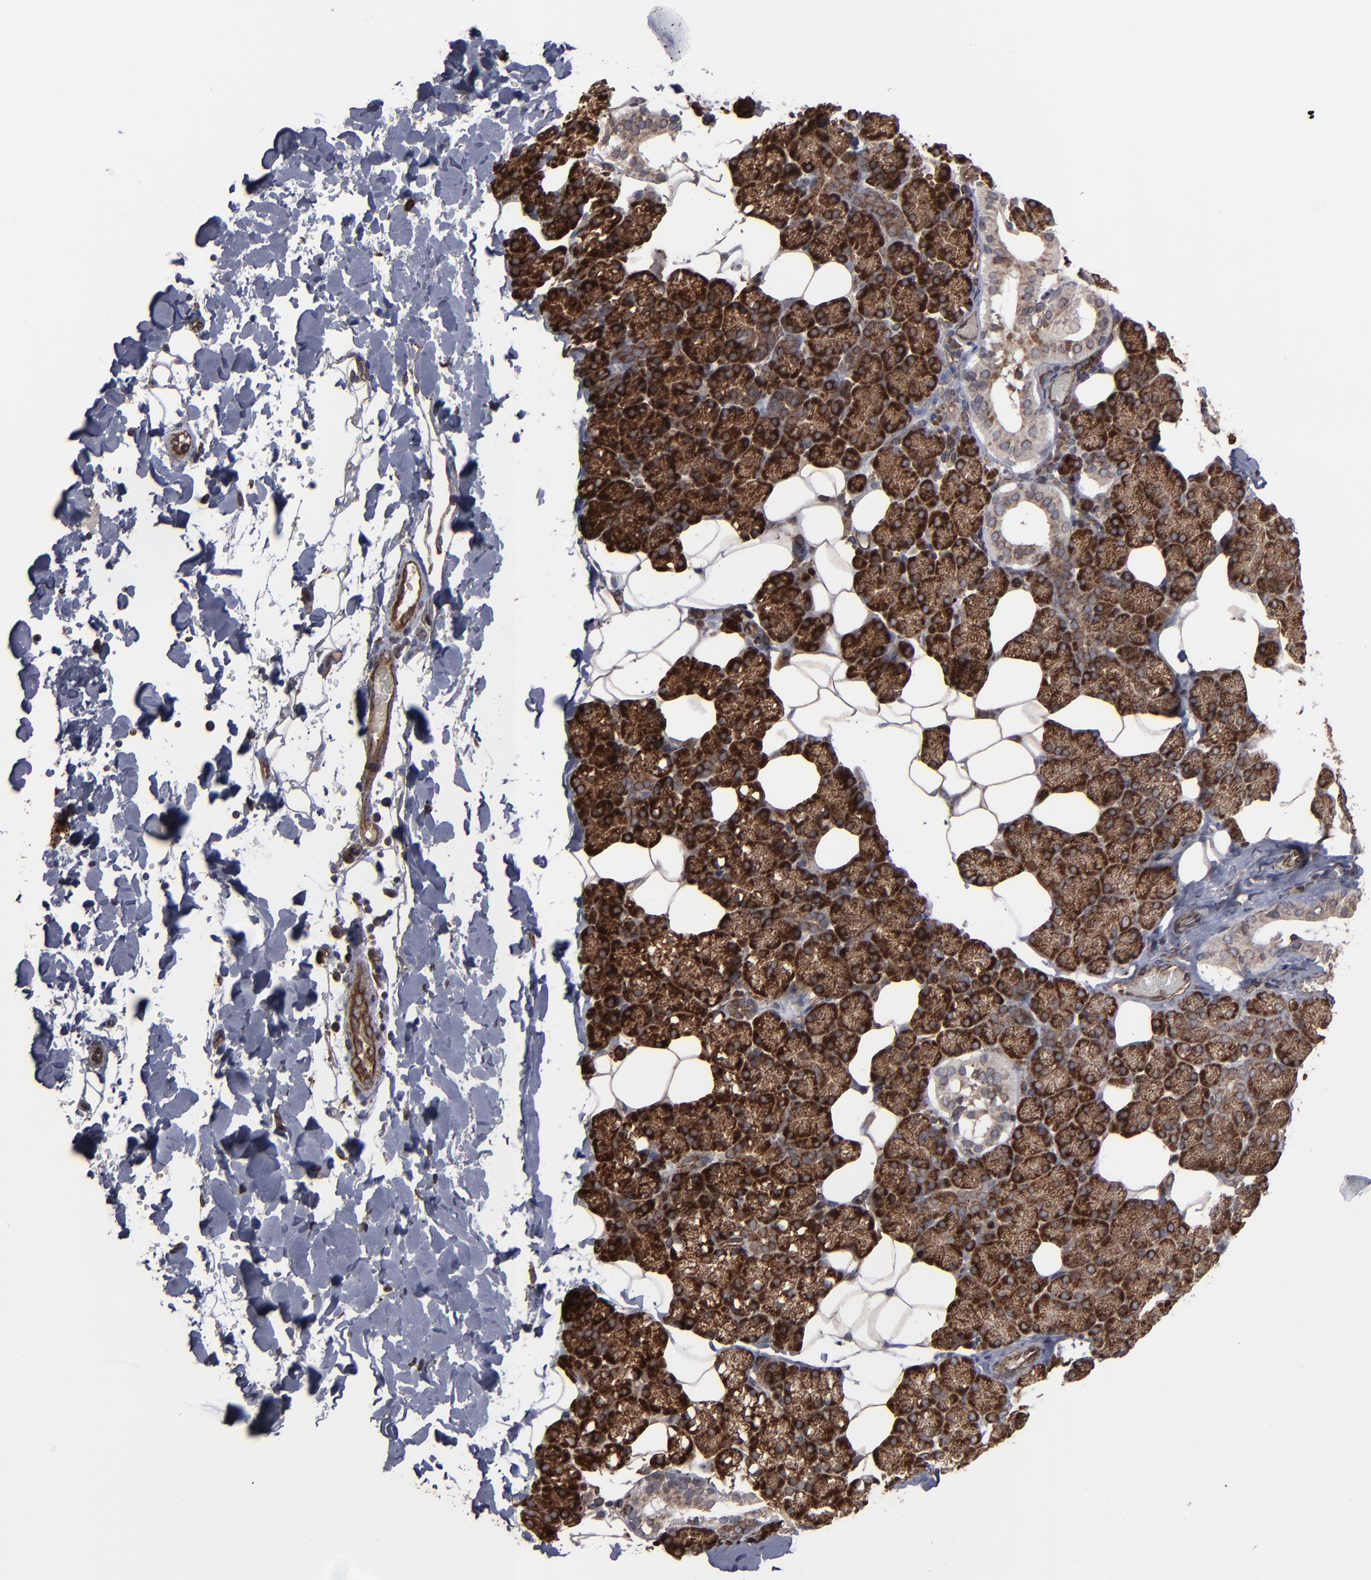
{"staining": {"intensity": "strong", "quantity": ">75%", "location": "cytoplasmic/membranous"}, "tissue": "salivary gland", "cell_type": "Glandular cells", "image_type": "normal", "snomed": [{"axis": "morphology", "description": "Normal tissue, NOS"}, {"axis": "topography", "description": "Lymph node"}, {"axis": "topography", "description": "Salivary gland"}], "caption": "Human salivary gland stained with a brown dye demonstrates strong cytoplasmic/membranous positive expression in approximately >75% of glandular cells.", "gene": "CNIH1", "patient": {"sex": "male", "age": 8}}